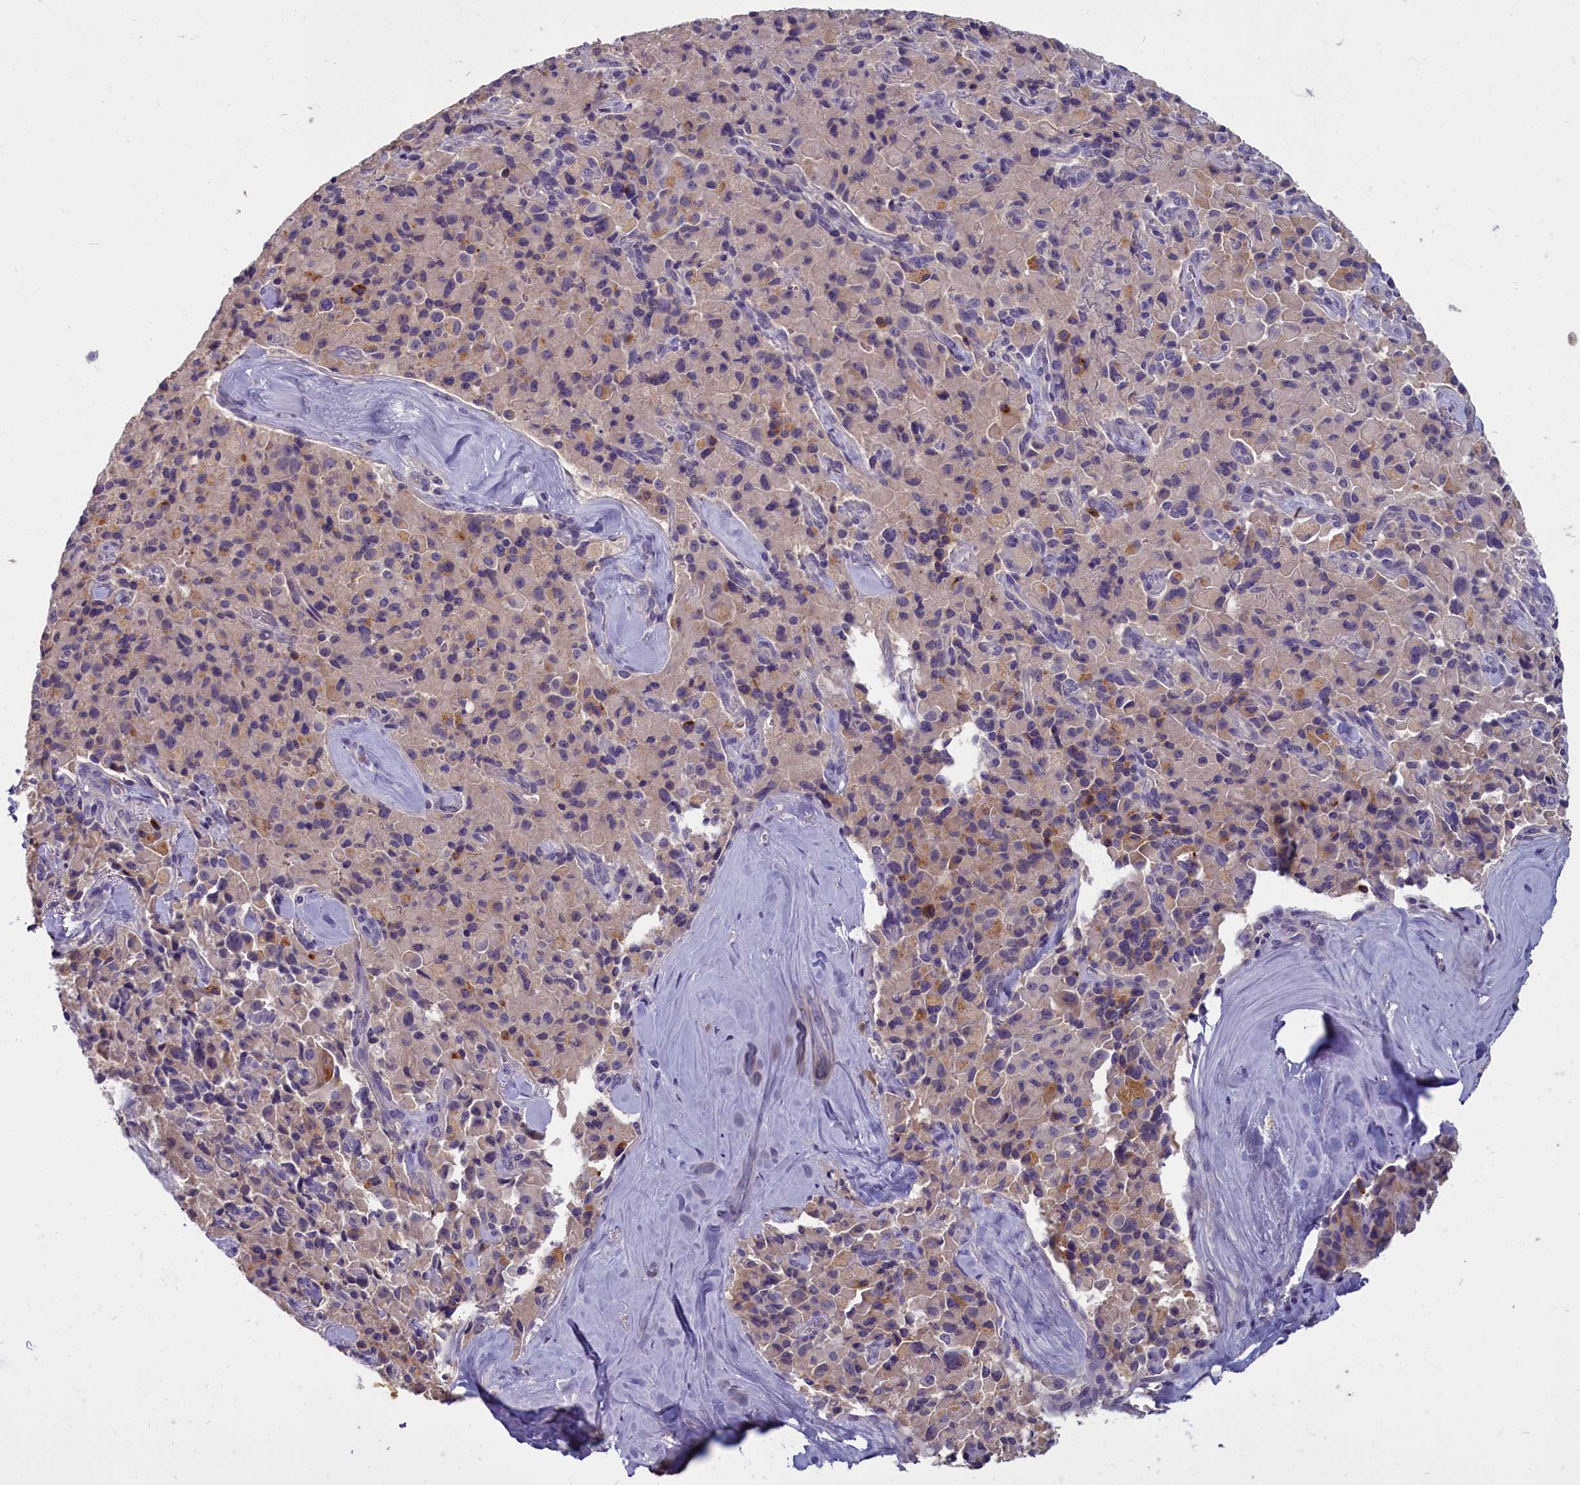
{"staining": {"intensity": "weak", "quantity": "25%-75%", "location": "cytoplasmic/membranous"}, "tissue": "pancreatic cancer", "cell_type": "Tumor cells", "image_type": "cancer", "snomed": [{"axis": "morphology", "description": "Adenocarcinoma, NOS"}, {"axis": "topography", "description": "Pancreas"}], "caption": "Immunohistochemistry (DAB (3,3'-diaminobenzidine)) staining of pancreatic adenocarcinoma demonstrates weak cytoplasmic/membranous protein positivity in about 25%-75% of tumor cells.", "gene": "SV2C", "patient": {"sex": "male", "age": 65}}